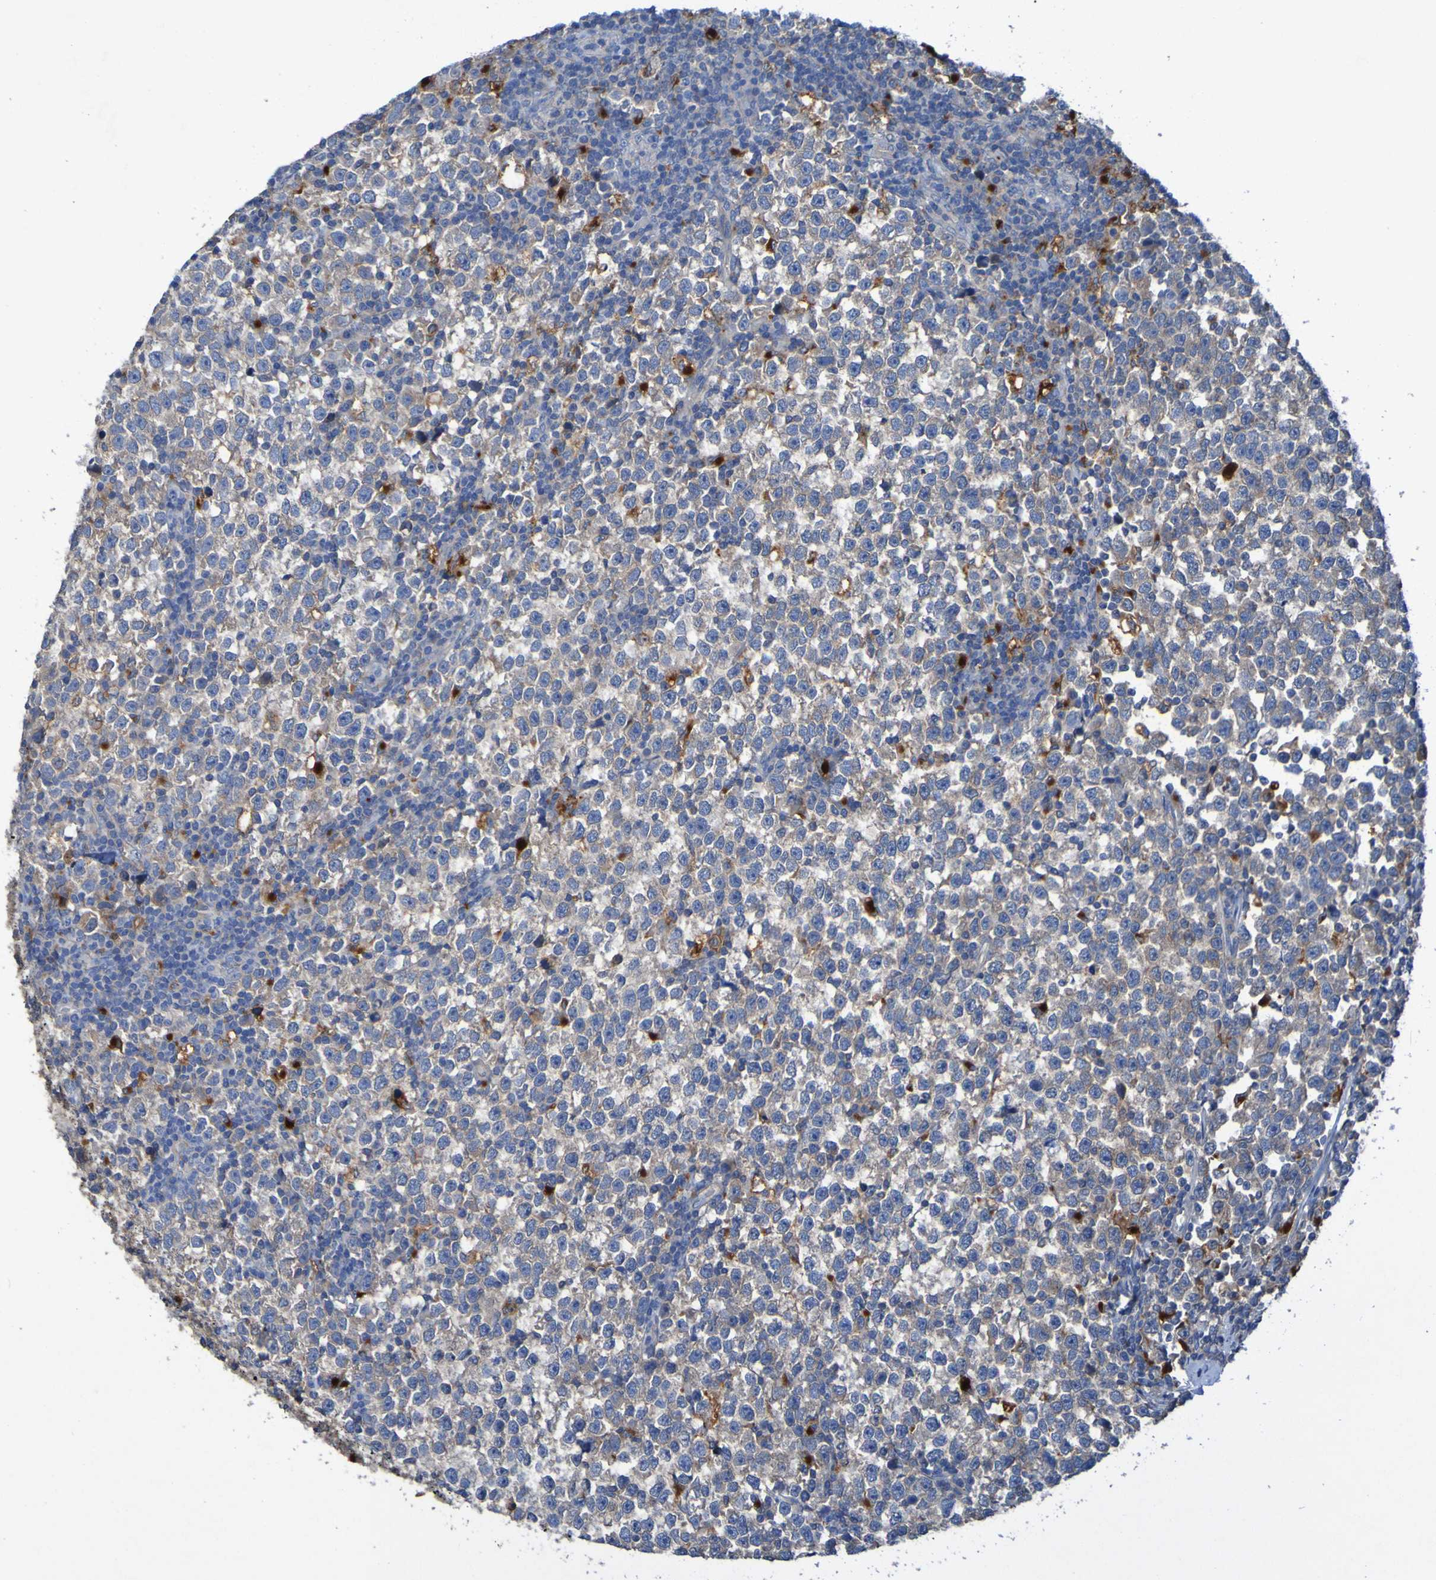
{"staining": {"intensity": "weak", "quantity": "<25%", "location": "cytoplasmic/membranous"}, "tissue": "testis cancer", "cell_type": "Tumor cells", "image_type": "cancer", "snomed": [{"axis": "morphology", "description": "Seminoma, NOS"}, {"axis": "topography", "description": "Testis"}], "caption": "Protein analysis of testis seminoma exhibits no significant staining in tumor cells.", "gene": "ARHGEF16", "patient": {"sex": "male", "age": 43}}